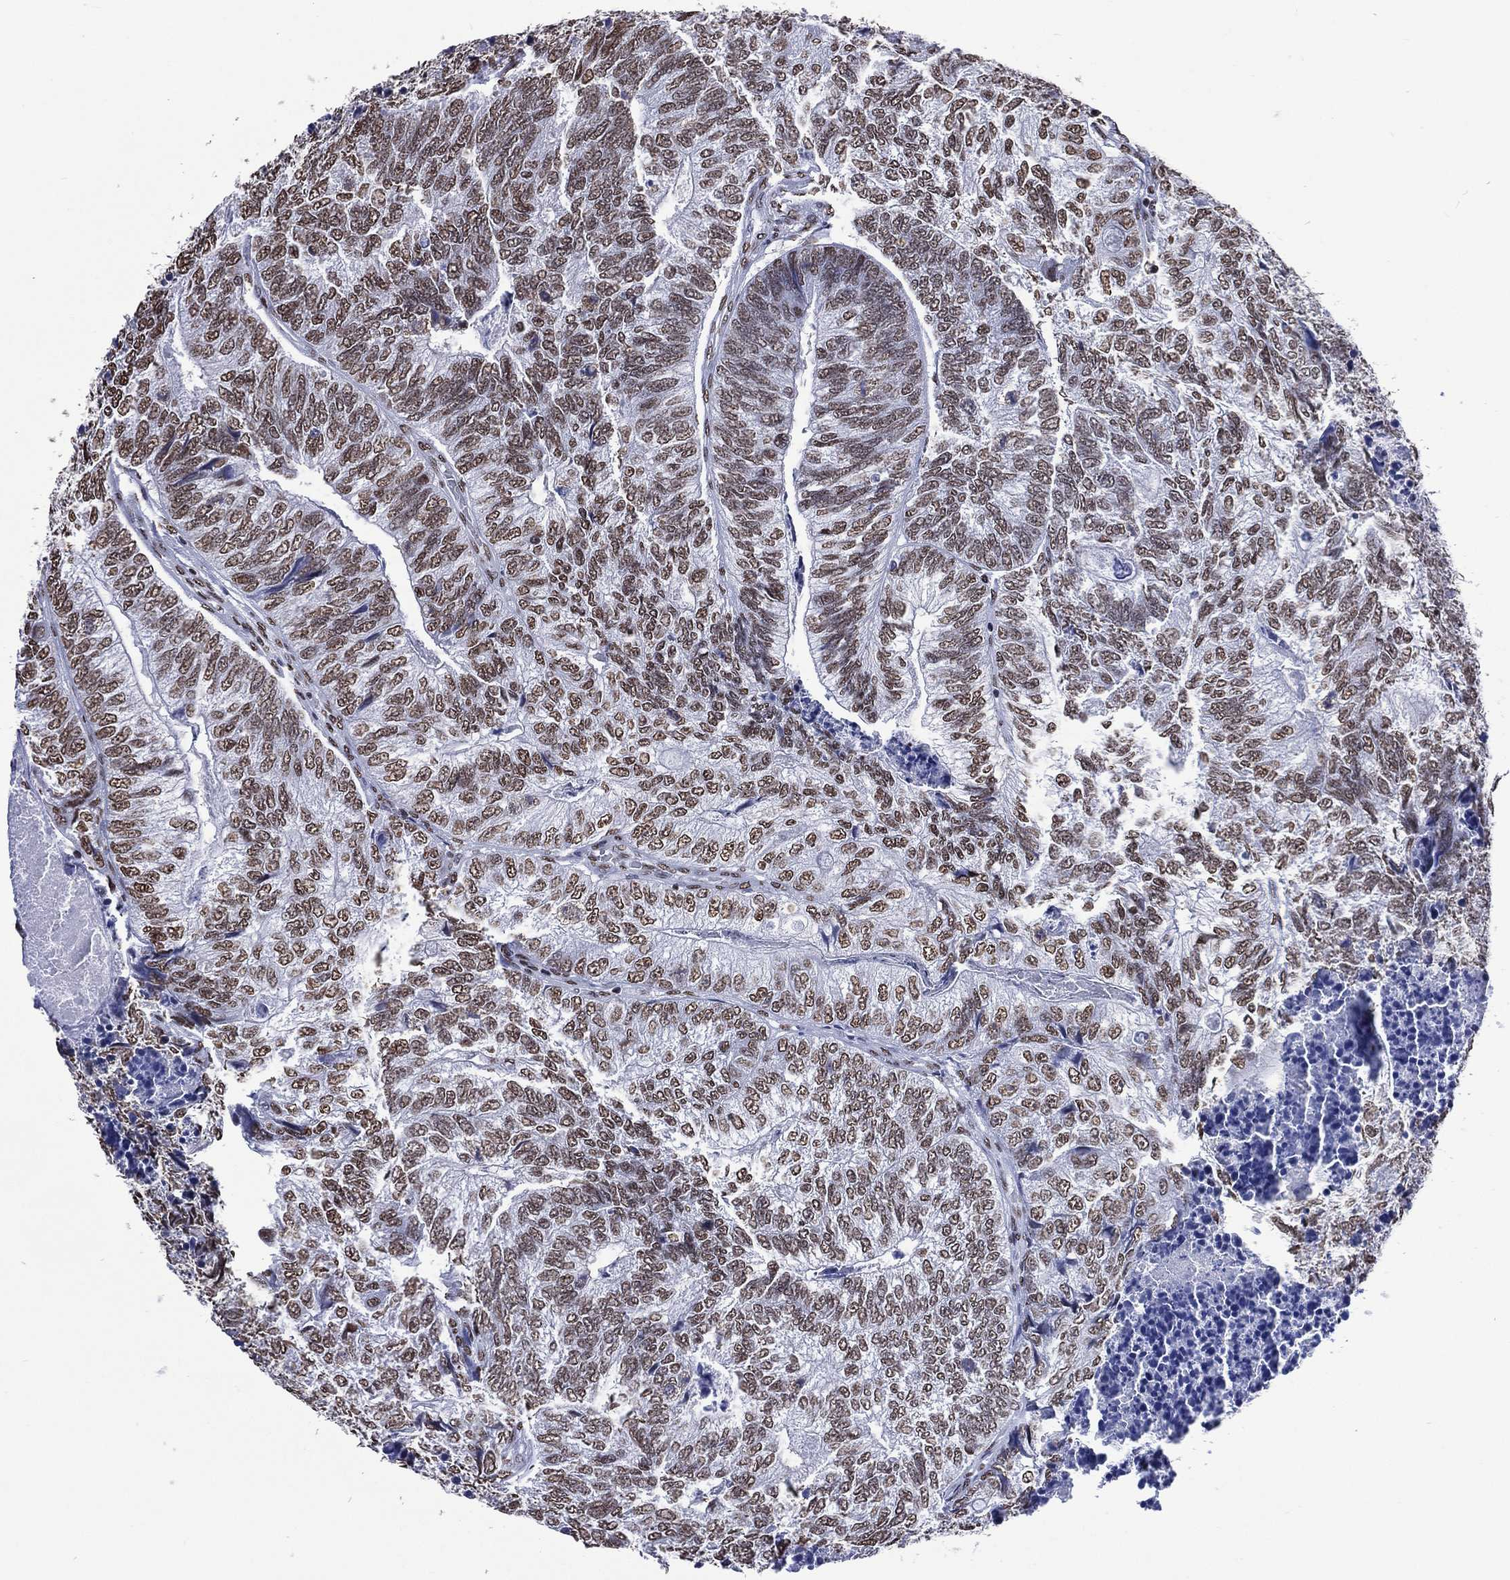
{"staining": {"intensity": "moderate", "quantity": ">75%", "location": "nuclear"}, "tissue": "colorectal cancer", "cell_type": "Tumor cells", "image_type": "cancer", "snomed": [{"axis": "morphology", "description": "Adenocarcinoma, NOS"}, {"axis": "topography", "description": "Colon"}], "caption": "Protein analysis of colorectal cancer (adenocarcinoma) tissue demonstrates moderate nuclear positivity in about >75% of tumor cells.", "gene": "RETREG2", "patient": {"sex": "female", "age": 67}}